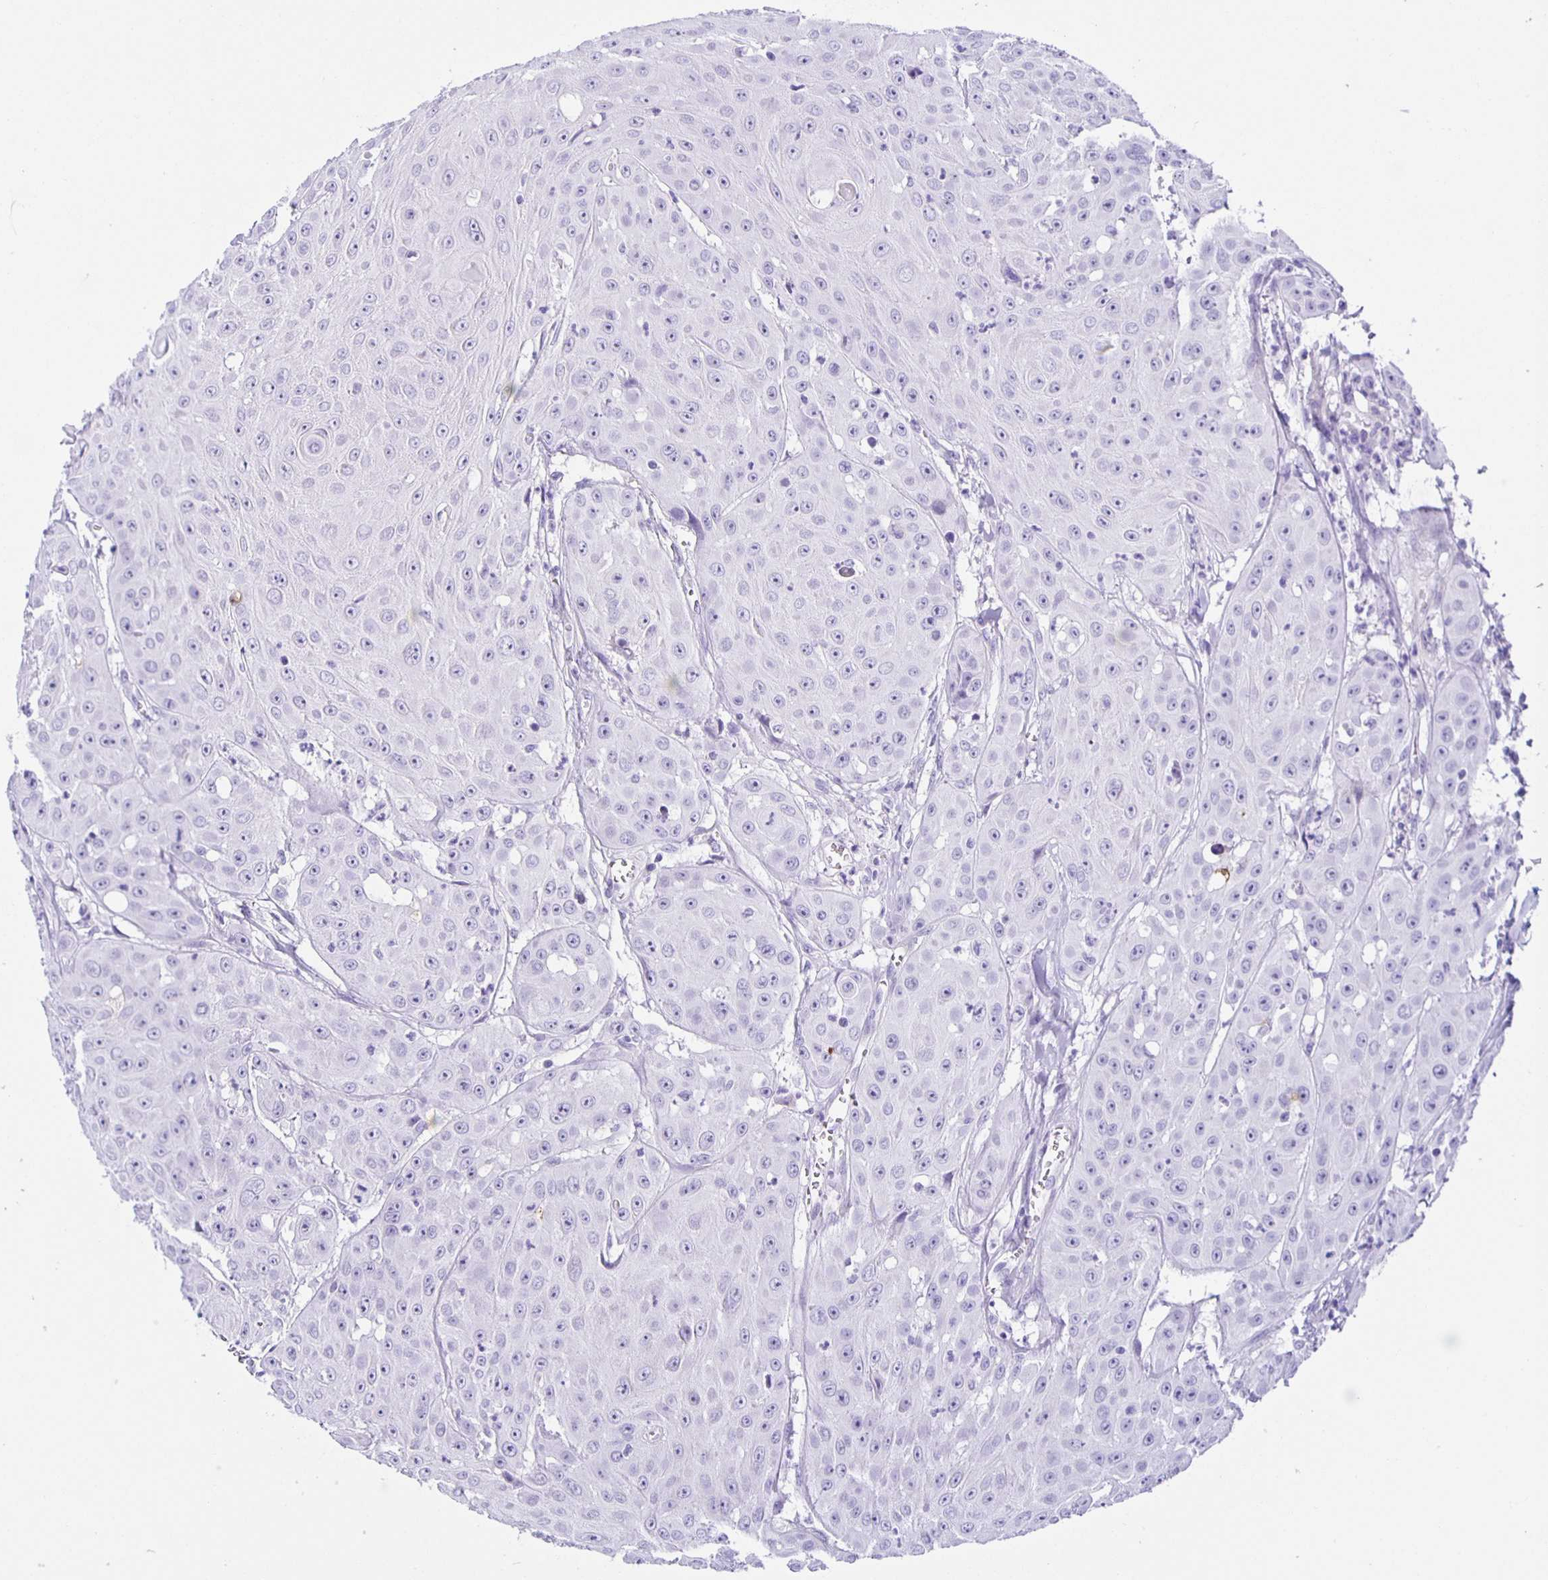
{"staining": {"intensity": "negative", "quantity": "none", "location": "none"}, "tissue": "head and neck cancer", "cell_type": "Tumor cells", "image_type": "cancer", "snomed": [{"axis": "morphology", "description": "Squamous cell carcinoma, NOS"}, {"axis": "topography", "description": "Oral tissue"}, {"axis": "topography", "description": "Head-Neck"}], "caption": "Squamous cell carcinoma (head and neck) stained for a protein using immunohistochemistry displays no expression tumor cells.", "gene": "AQP6", "patient": {"sex": "male", "age": 81}}